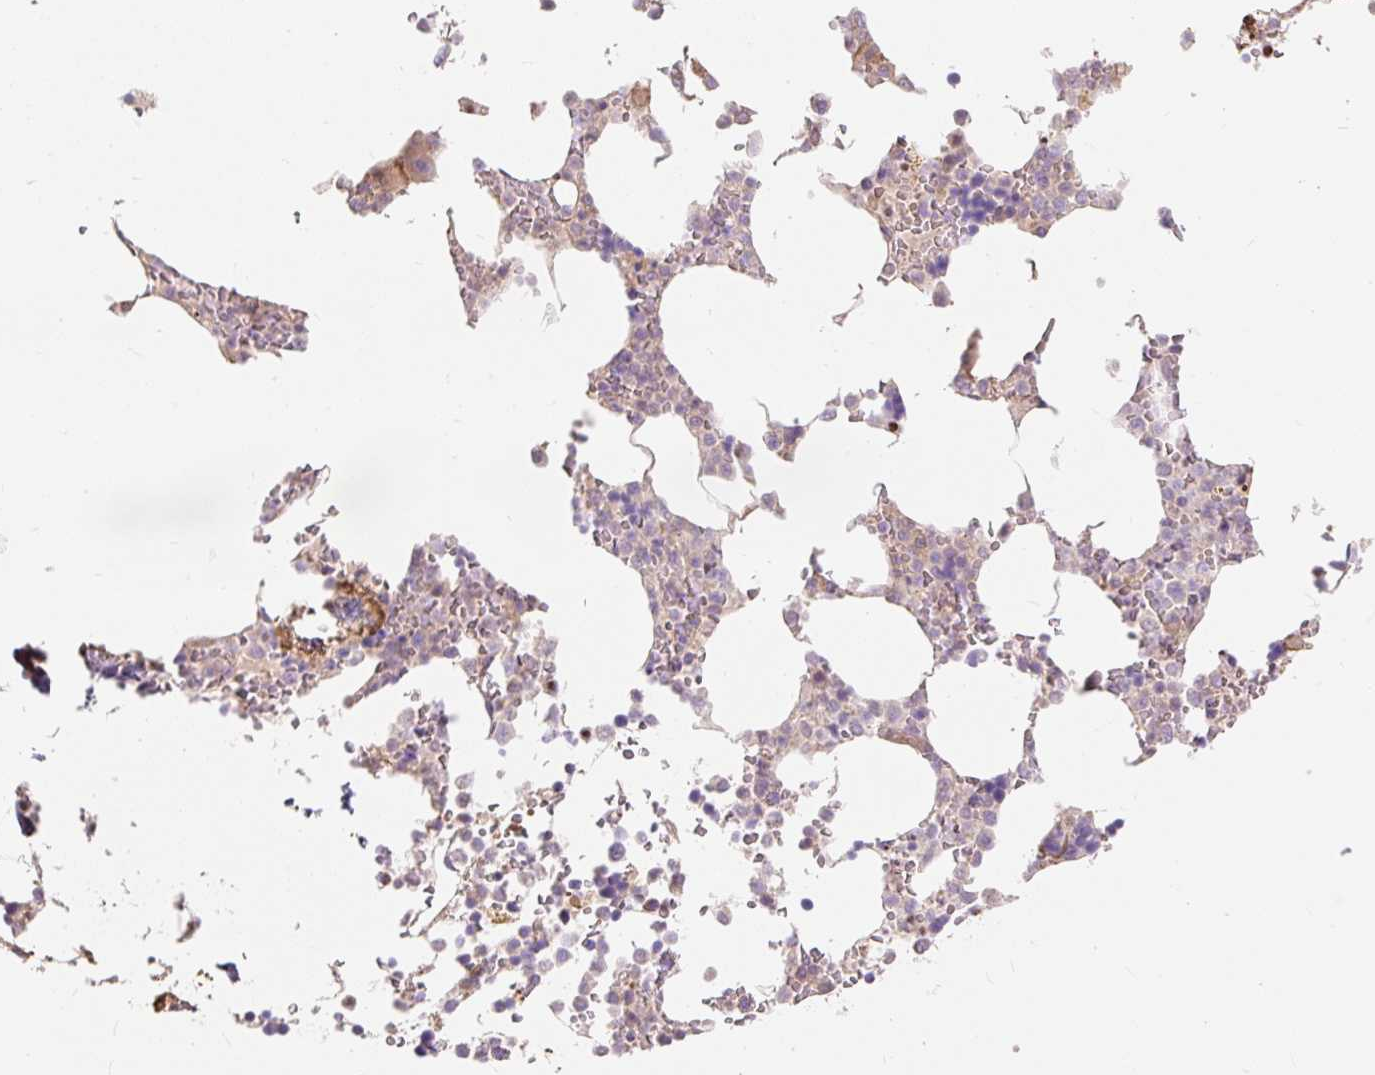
{"staining": {"intensity": "negative", "quantity": "none", "location": "none"}, "tissue": "bone marrow", "cell_type": "Hematopoietic cells", "image_type": "normal", "snomed": [{"axis": "morphology", "description": "Normal tissue, NOS"}, {"axis": "topography", "description": "Bone marrow"}], "caption": "This is an immunohistochemistry image of benign human bone marrow. There is no expression in hematopoietic cells.", "gene": "EMC10", "patient": {"sex": "male", "age": 64}}